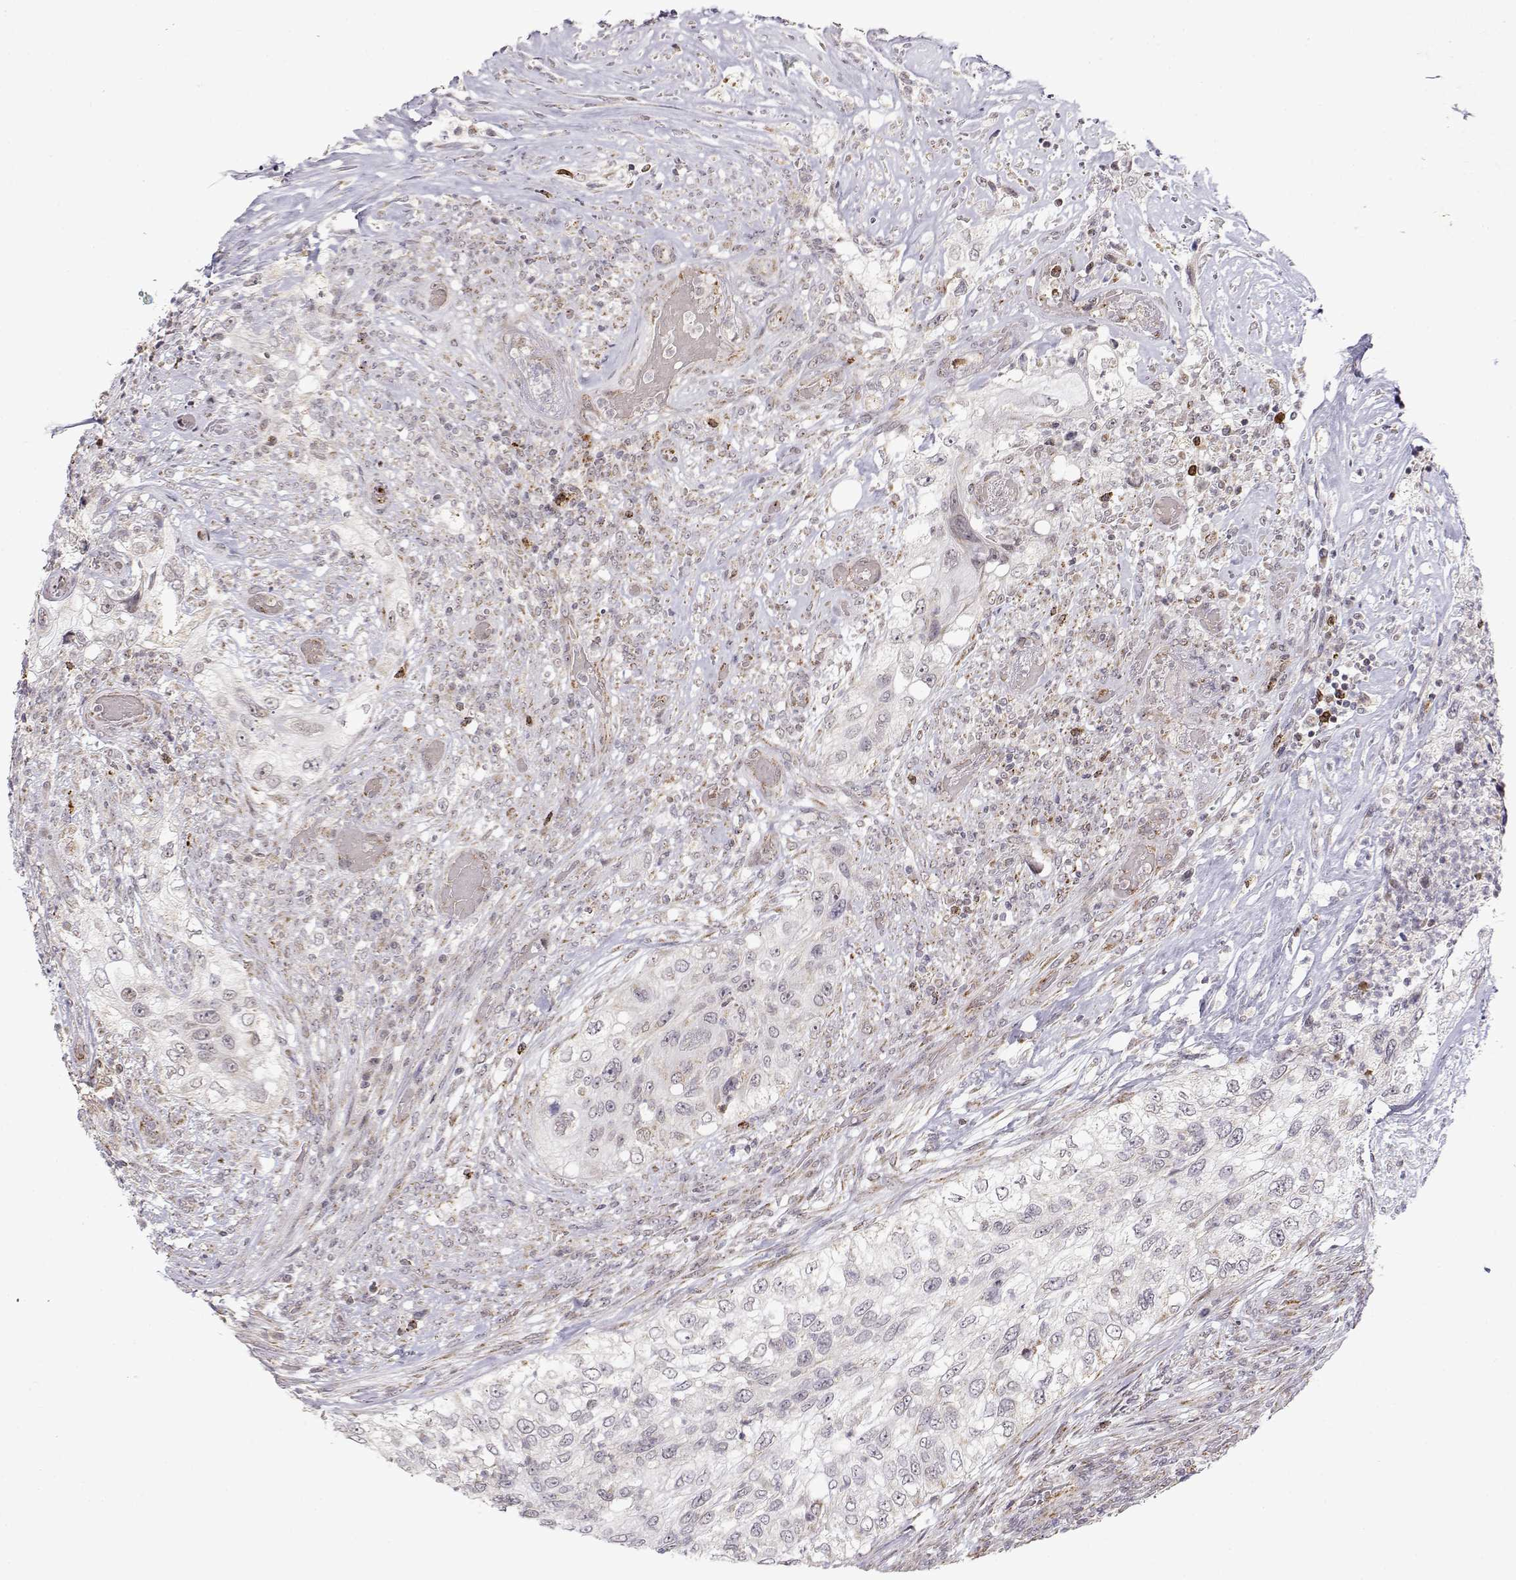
{"staining": {"intensity": "negative", "quantity": "none", "location": "none"}, "tissue": "urothelial cancer", "cell_type": "Tumor cells", "image_type": "cancer", "snomed": [{"axis": "morphology", "description": "Urothelial carcinoma, High grade"}, {"axis": "topography", "description": "Urinary bladder"}], "caption": "Immunohistochemistry (IHC) of urothelial carcinoma (high-grade) exhibits no staining in tumor cells. (Stains: DAB (3,3'-diaminobenzidine) IHC with hematoxylin counter stain, Microscopy: brightfield microscopy at high magnification).", "gene": "EXOG", "patient": {"sex": "female", "age": 60}}